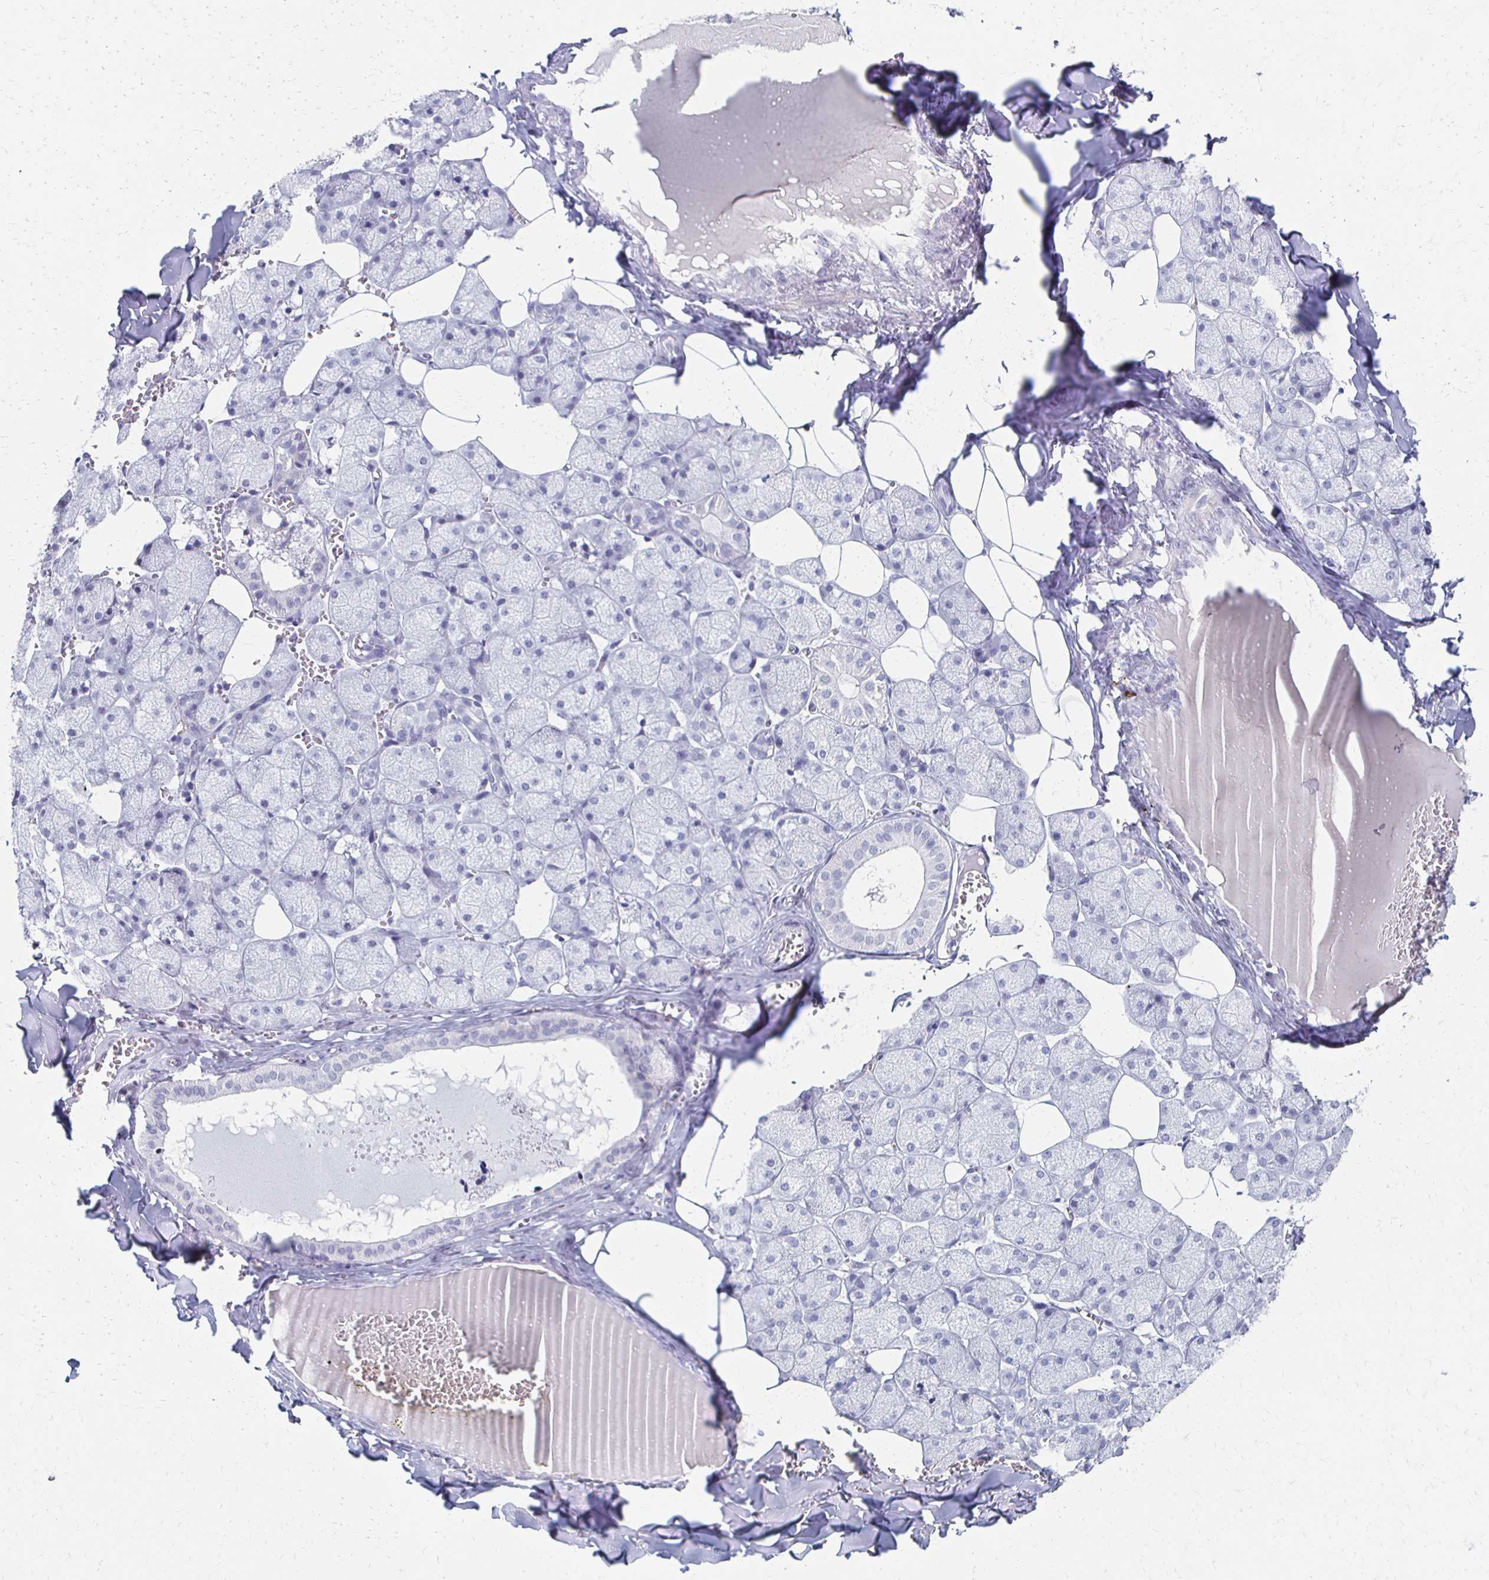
{"staining": {"intensity": "negative", "quantity": "none", "location": "none"}, "tissue": "salivary gland", "cell_type": "Glandular cells", "image_type": "normal", "snomed": [{"axis": "morphology", "description": "Normal tissue, NOS"}, {"axis": "topography", "description": "Salivary gland"}, {"axis": "topography", "description": "Peripheral nerve tissue"}], "caption": "This histopathology image is of benign salivary gland stained with IHC to label a protein in brown with the nuclei are counter-stained blue. There is no positivity in glandular cells.", "gene": "CXCR2", "patient": {"sex": "male", "age": 38}}